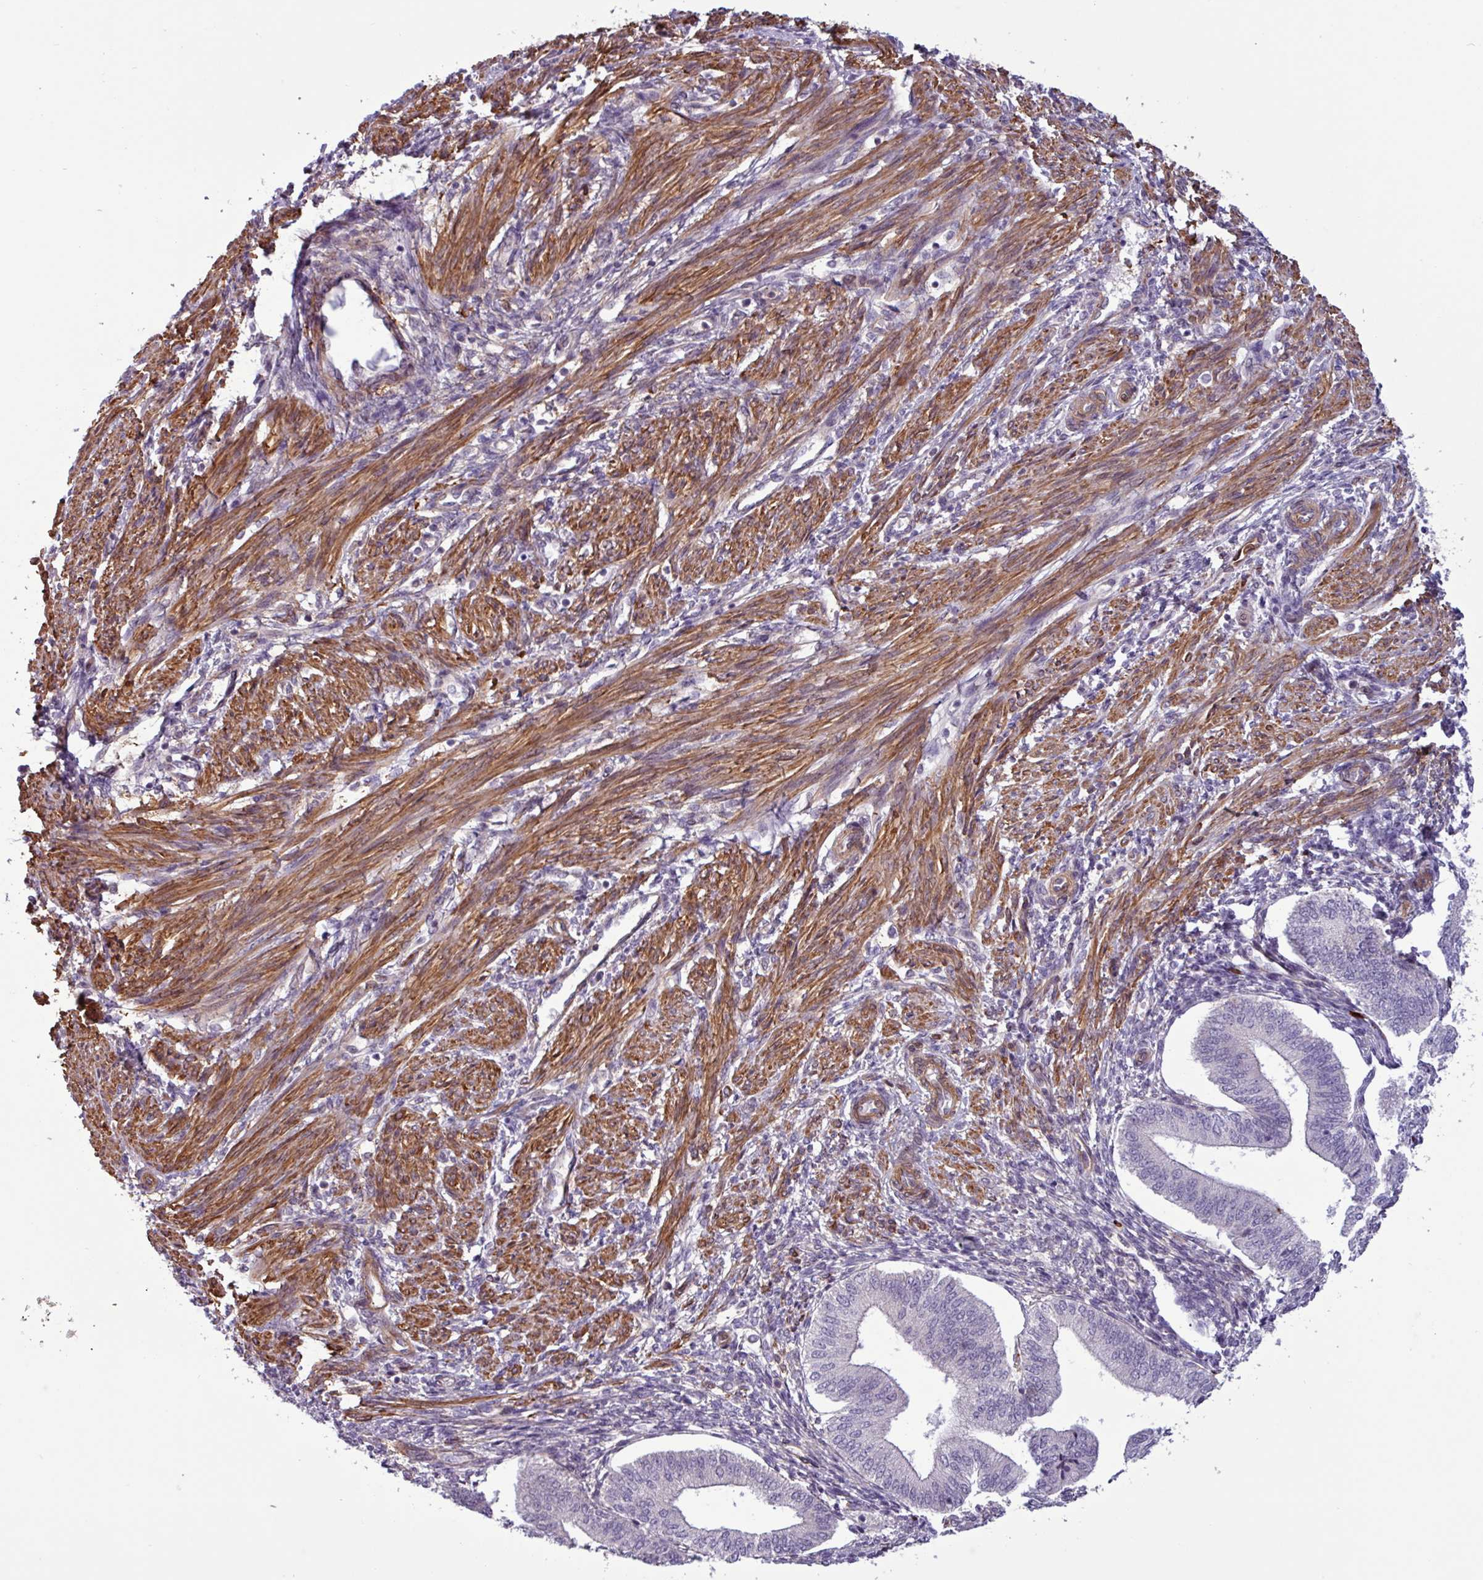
{"staining": {"intensity": "negative", "quantity": "none", "location": "none"}, "tissue": "endometrium", "cell_type": "Cells in endometrial stroma", "image_type": "normal", "snomed": [{"axis": "morphology", "description": "Normal tissue, NOS"}, {"axis": "topography", "description": "Endometrium"}], "caption": "Immunohistochemical staining of unremarkable human endometrium reveals no significant staining in cells in endometrial stroma.", "gene": "PCED1A", "patient": {"sex": "female", "age": 34}}